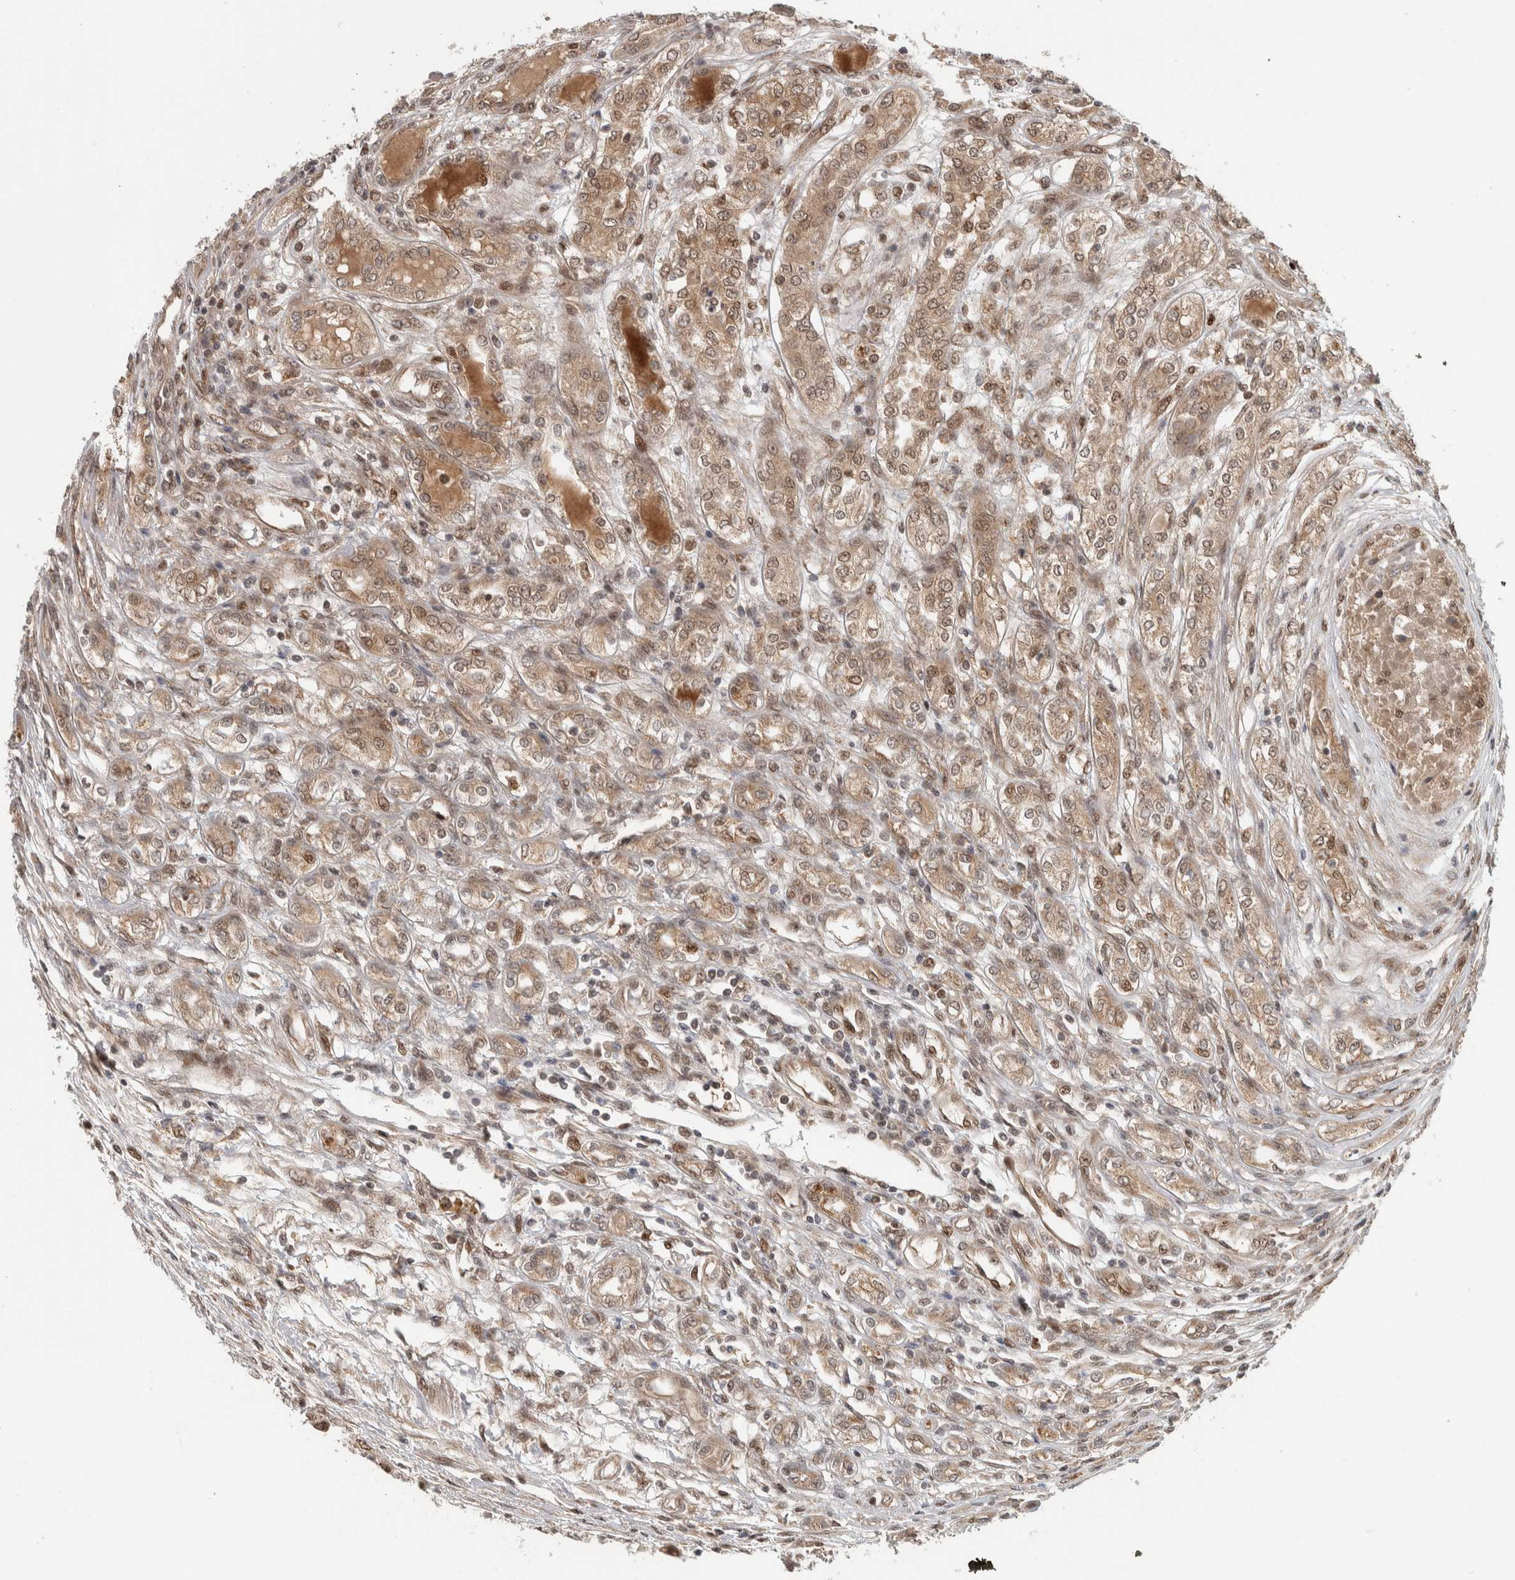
{"staining": {"intensity": "weak", "quantity": ">75%", "location": "cytoplasmic/membranous,nuclear"}, "tissue": "renal cancer", "cell_type": "Tumor cells", "image_type": "cancer", "snomed": [{"axis": "morphology", "description": "Adenocarcinoma, NOS"}, {"axis": "topography", "description": "Kidney"}], "caption": "High-magnification brightfield microscopy of adenocarcinoma (renal) stained with DAB (brown) and counterstained with hematoxylin (blue). tumor cells exhibit weak cytoplasmic/membranous and nuclear staining is present in approximately>75% of cells.", "gene": "RPS6KA4", "patient": {"sex": "female", "age": 54}}